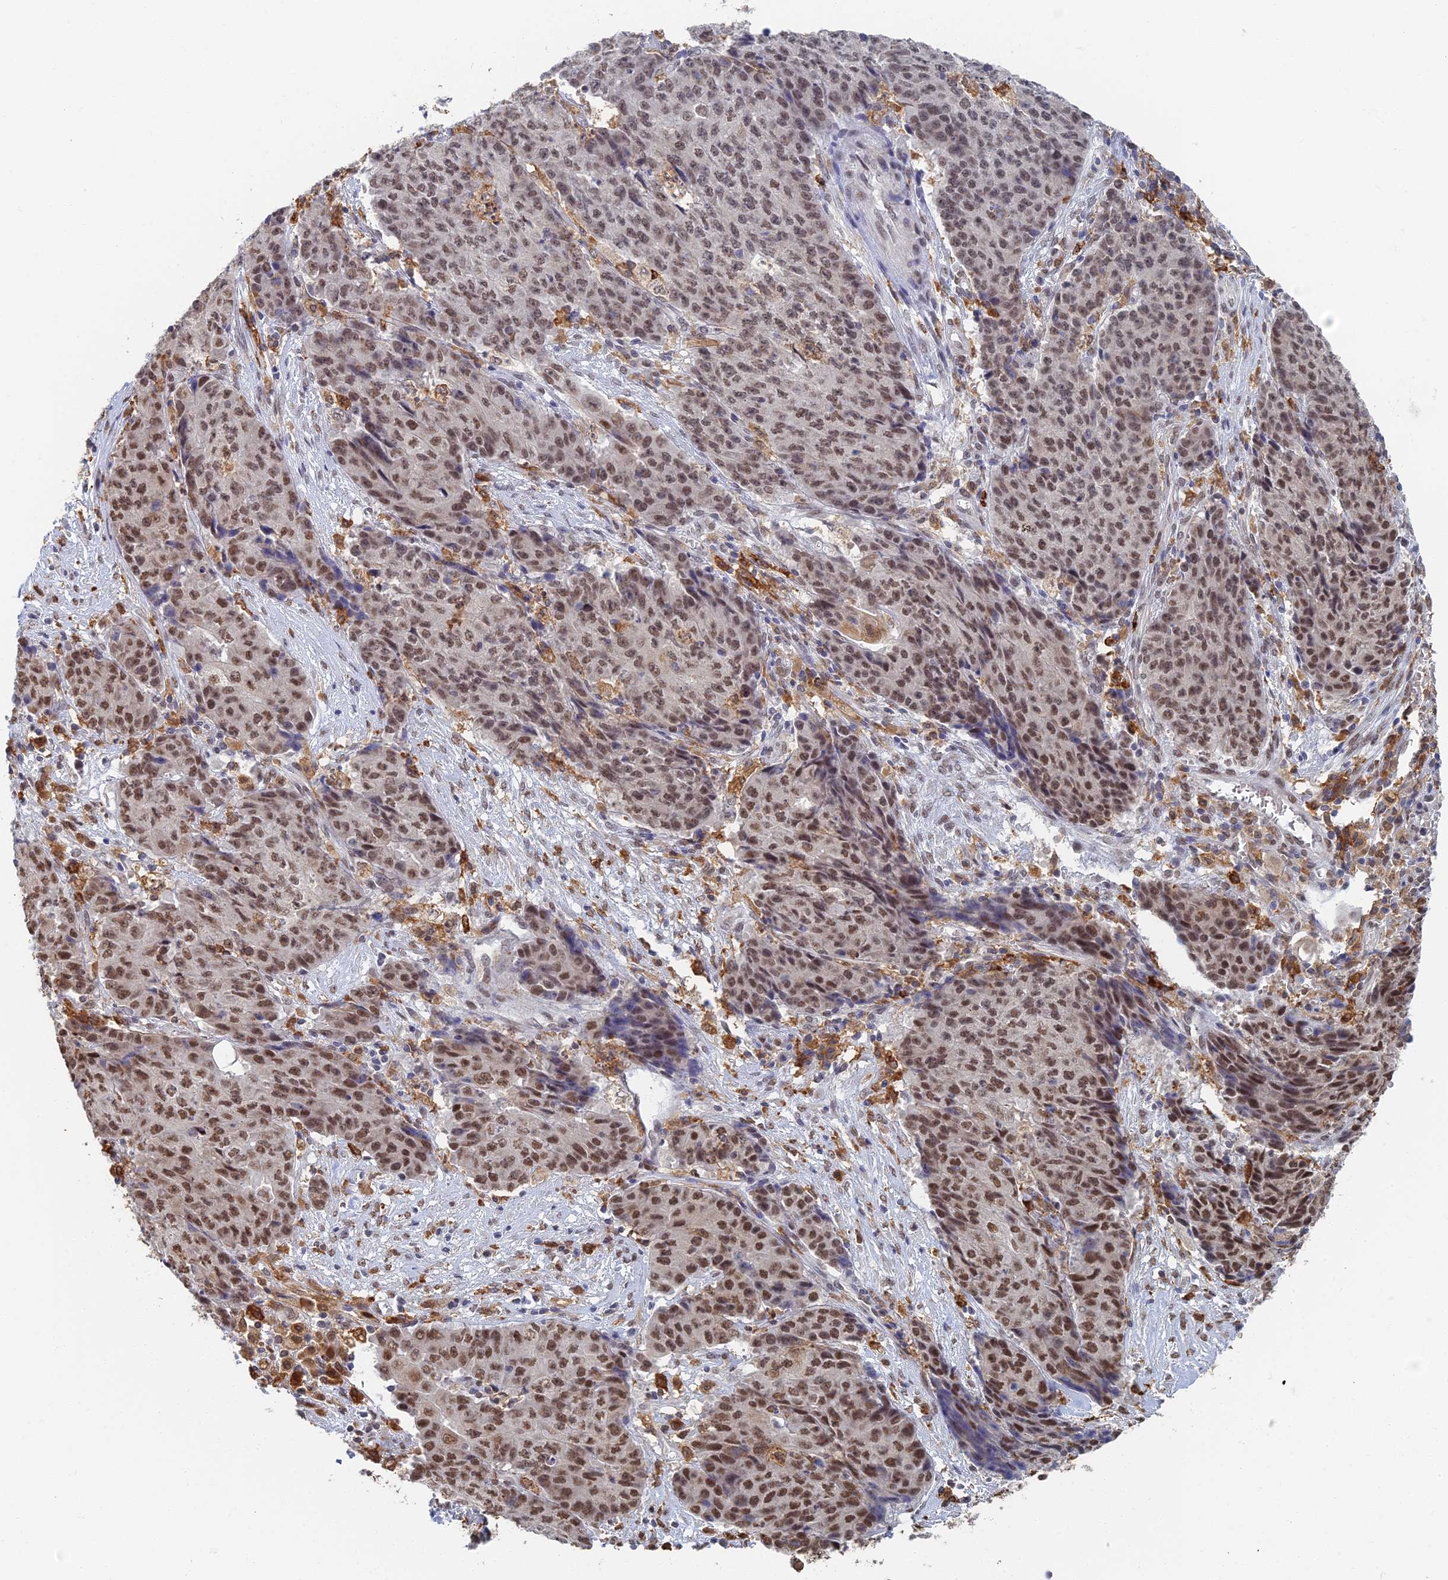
{"staining": {"intensity": "moderate", "quantity": ">75%", "location": "nuclear"}, "tissue": "ovarian cancer", "cell_type": "Tumor cells", "image_type": "cancer", "snomed": [{"axis": "morphology", "description": "Carcinoma, endometroid"}, {"axis": "topography", "description": "Ovary"}], "caption": "Protein staining of endometroid carcinoma (ovarian) tissue exhibits moderate nuclear positivity in about >75% of tumor cells.", "gene": "GPATCH1", "patient": {"sex": "female", "age": 42}}